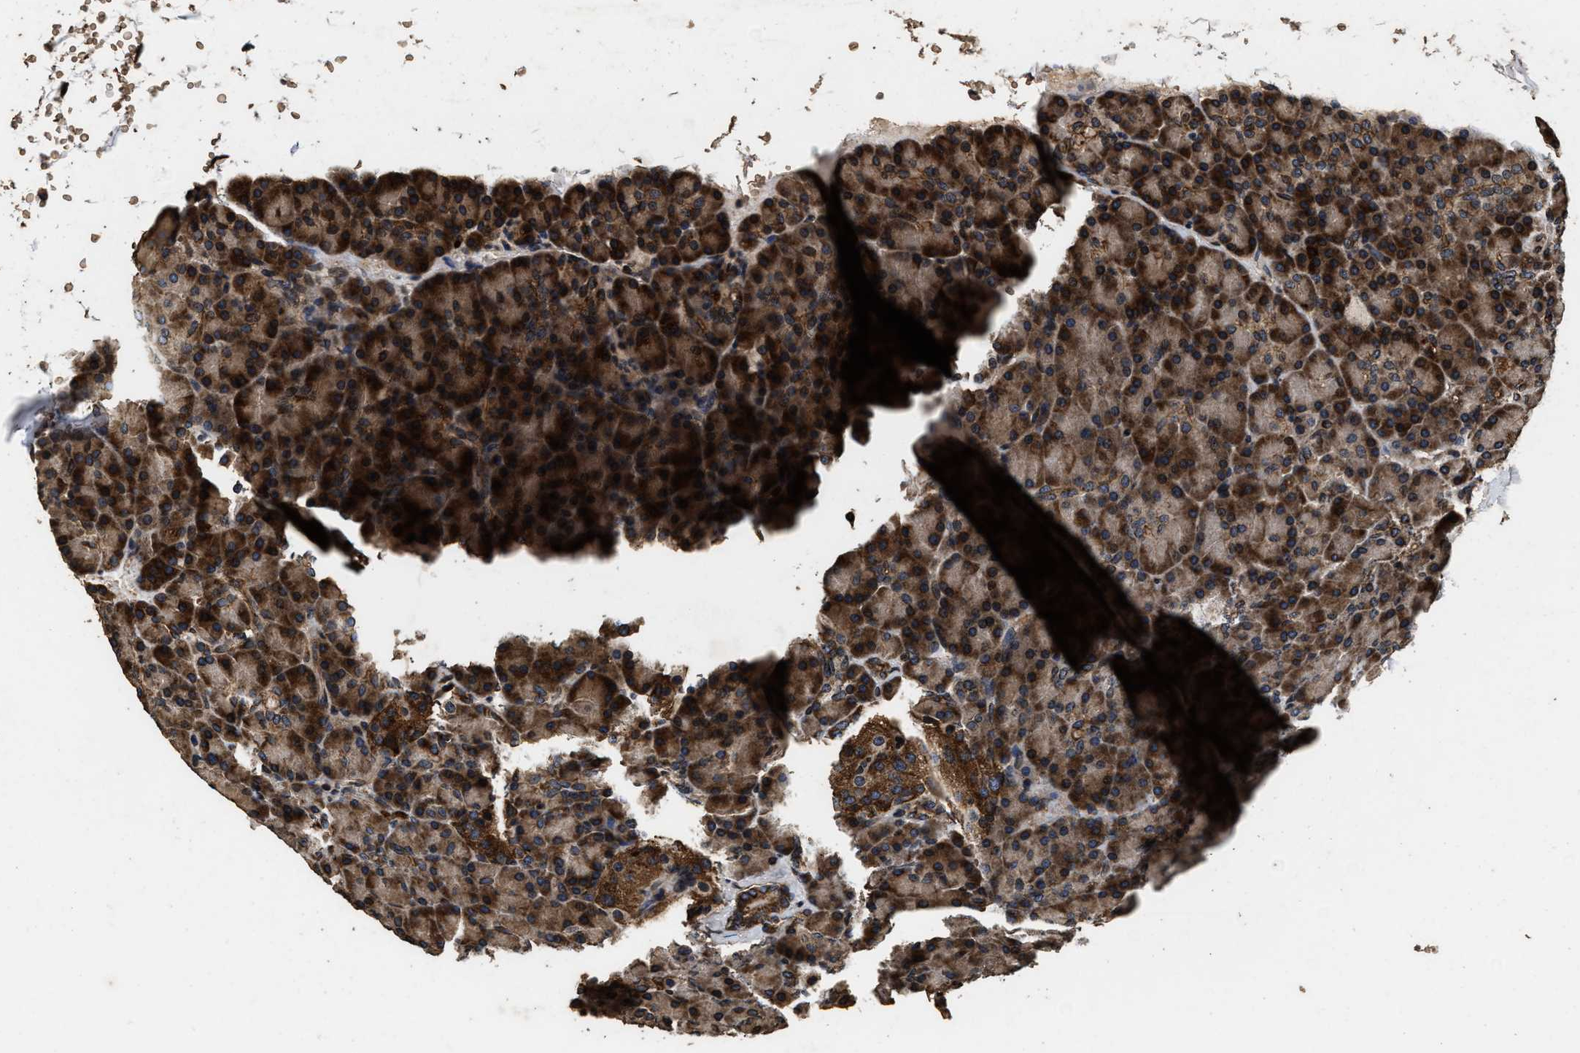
{"staining": {"intensity": "strong", "quantity": "25%-75%", "location": "cytoplasmic/membranous,nuclear"}, "tissue": "pancreas", "cell_type": "Exocrine glandular cells", "image_type": "normal", "snomed": [{"axis": "morphology", "description": "Normal tissue, NOS"}, {"axis": "topography", "description": "Pancreas"}], "caption": "Exocrine glandular cells reveal strong cytoplasmic/membranous,nuclear expression in approximately 25%-75% of cells in unremarkable pancreas. (Stains: DAB (3,3'-diaminobenzidine) in brown, nuclei in blue, Microscopy: brightfield microscopy at high magnification).", "gene": "ACCS", "patient": {"sex": "female", "age": 43}}